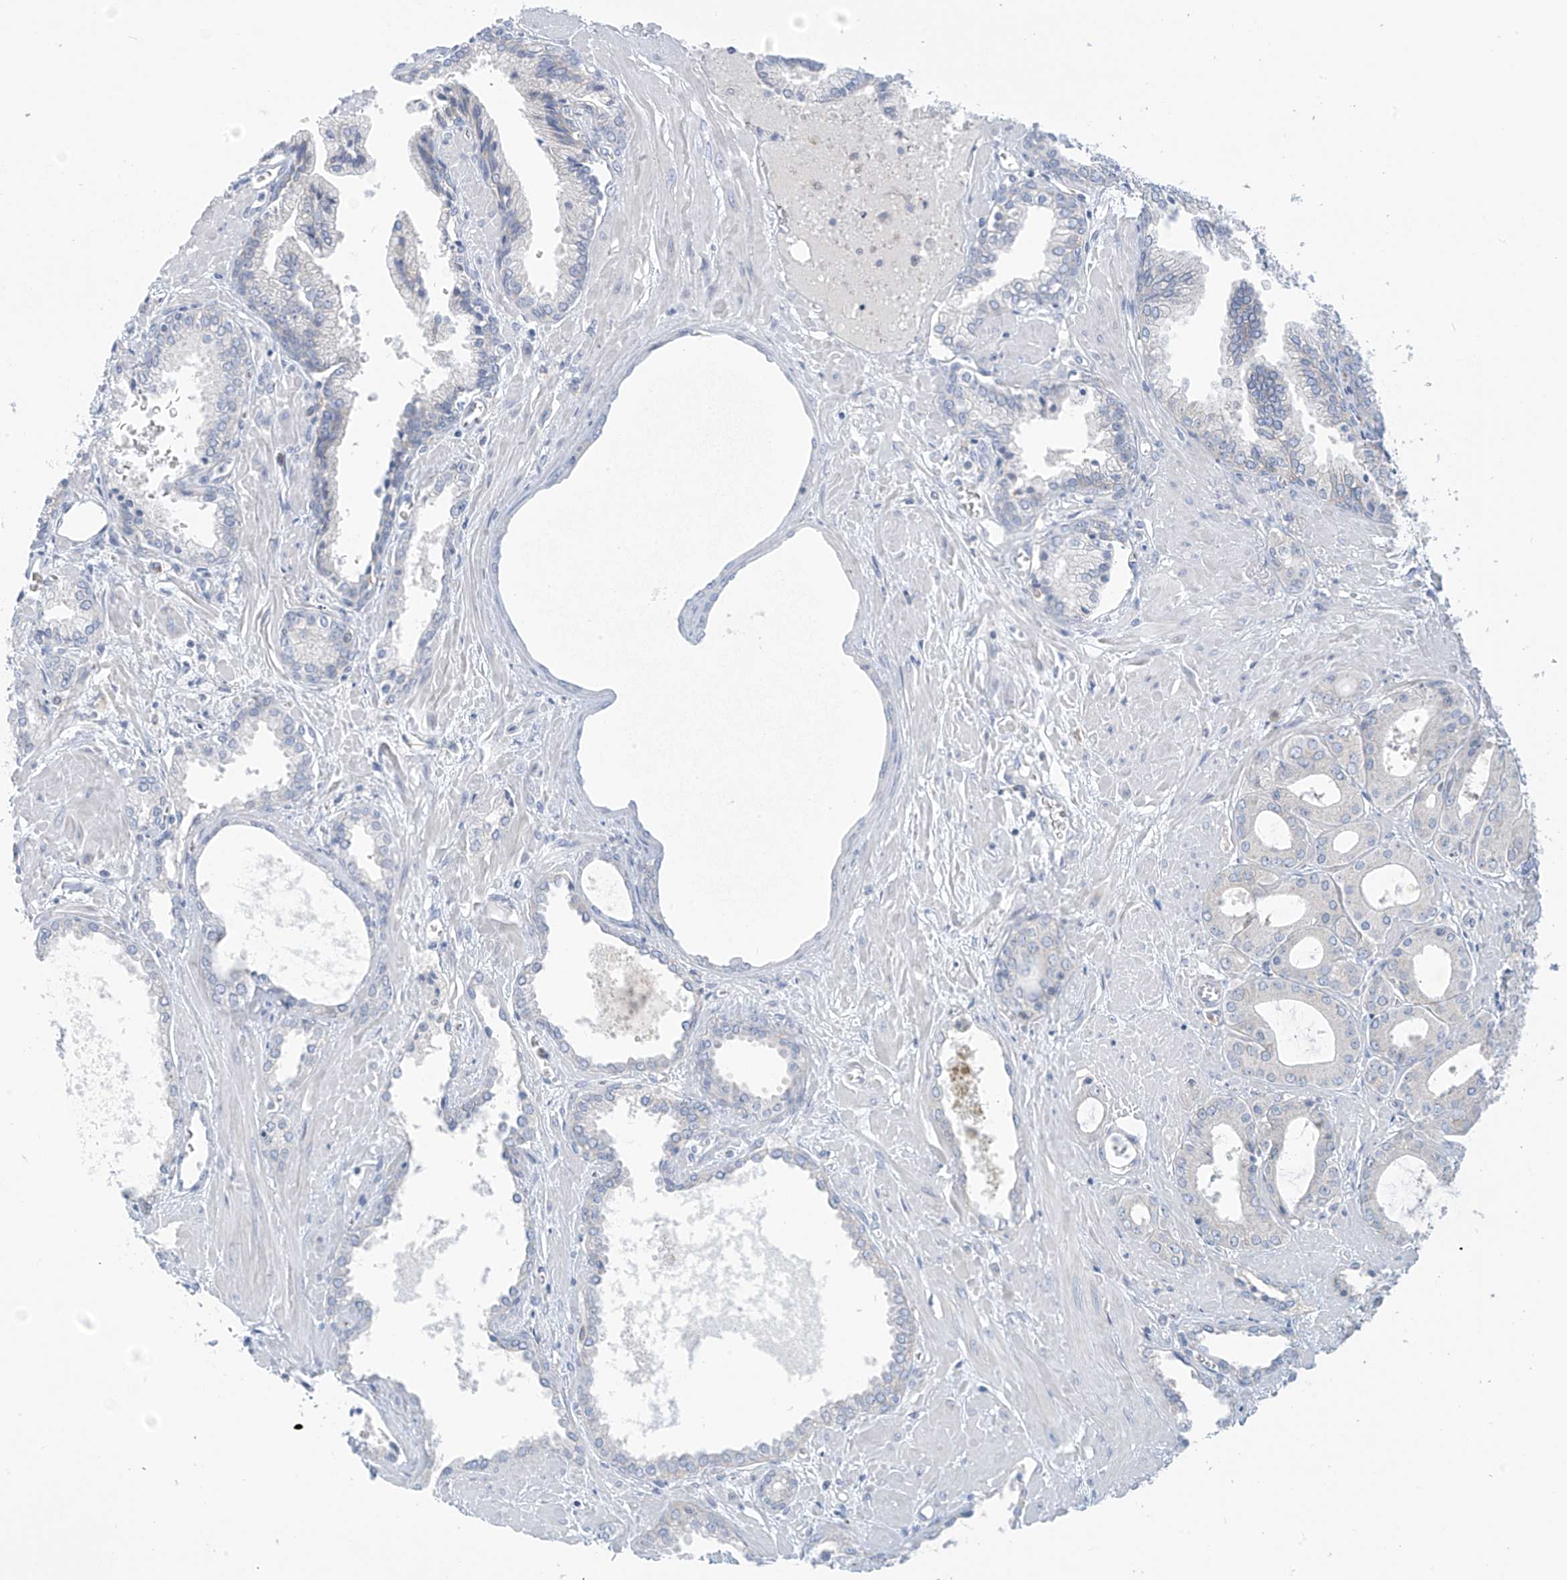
{"staining": {"intensity": "negative", "quantity": "none", "location": "none"}, "tissue": "prostate cancer", "cell_type": "Tumor cells", "image_type": "cancer", "snomed": [{"axis": "morphology", "description": "Adenocarcinoma, Low grade"}, {"axis": "topography", "description": "Prostate"}], "caption": "Immunohistochemistry image of neoplastic tissue: human adenocarcinoma (low-grade) (prostate) stained with DAB displays no significant protein staining in tumor cells. The staining was performed using DAB to visualize the protein expression in brown, while the nuclei were stained in blue with hematoxylin (Magnification: 20x).", "gene": "SLC6A12", "patient": {"sex": "male", "age": 67}}